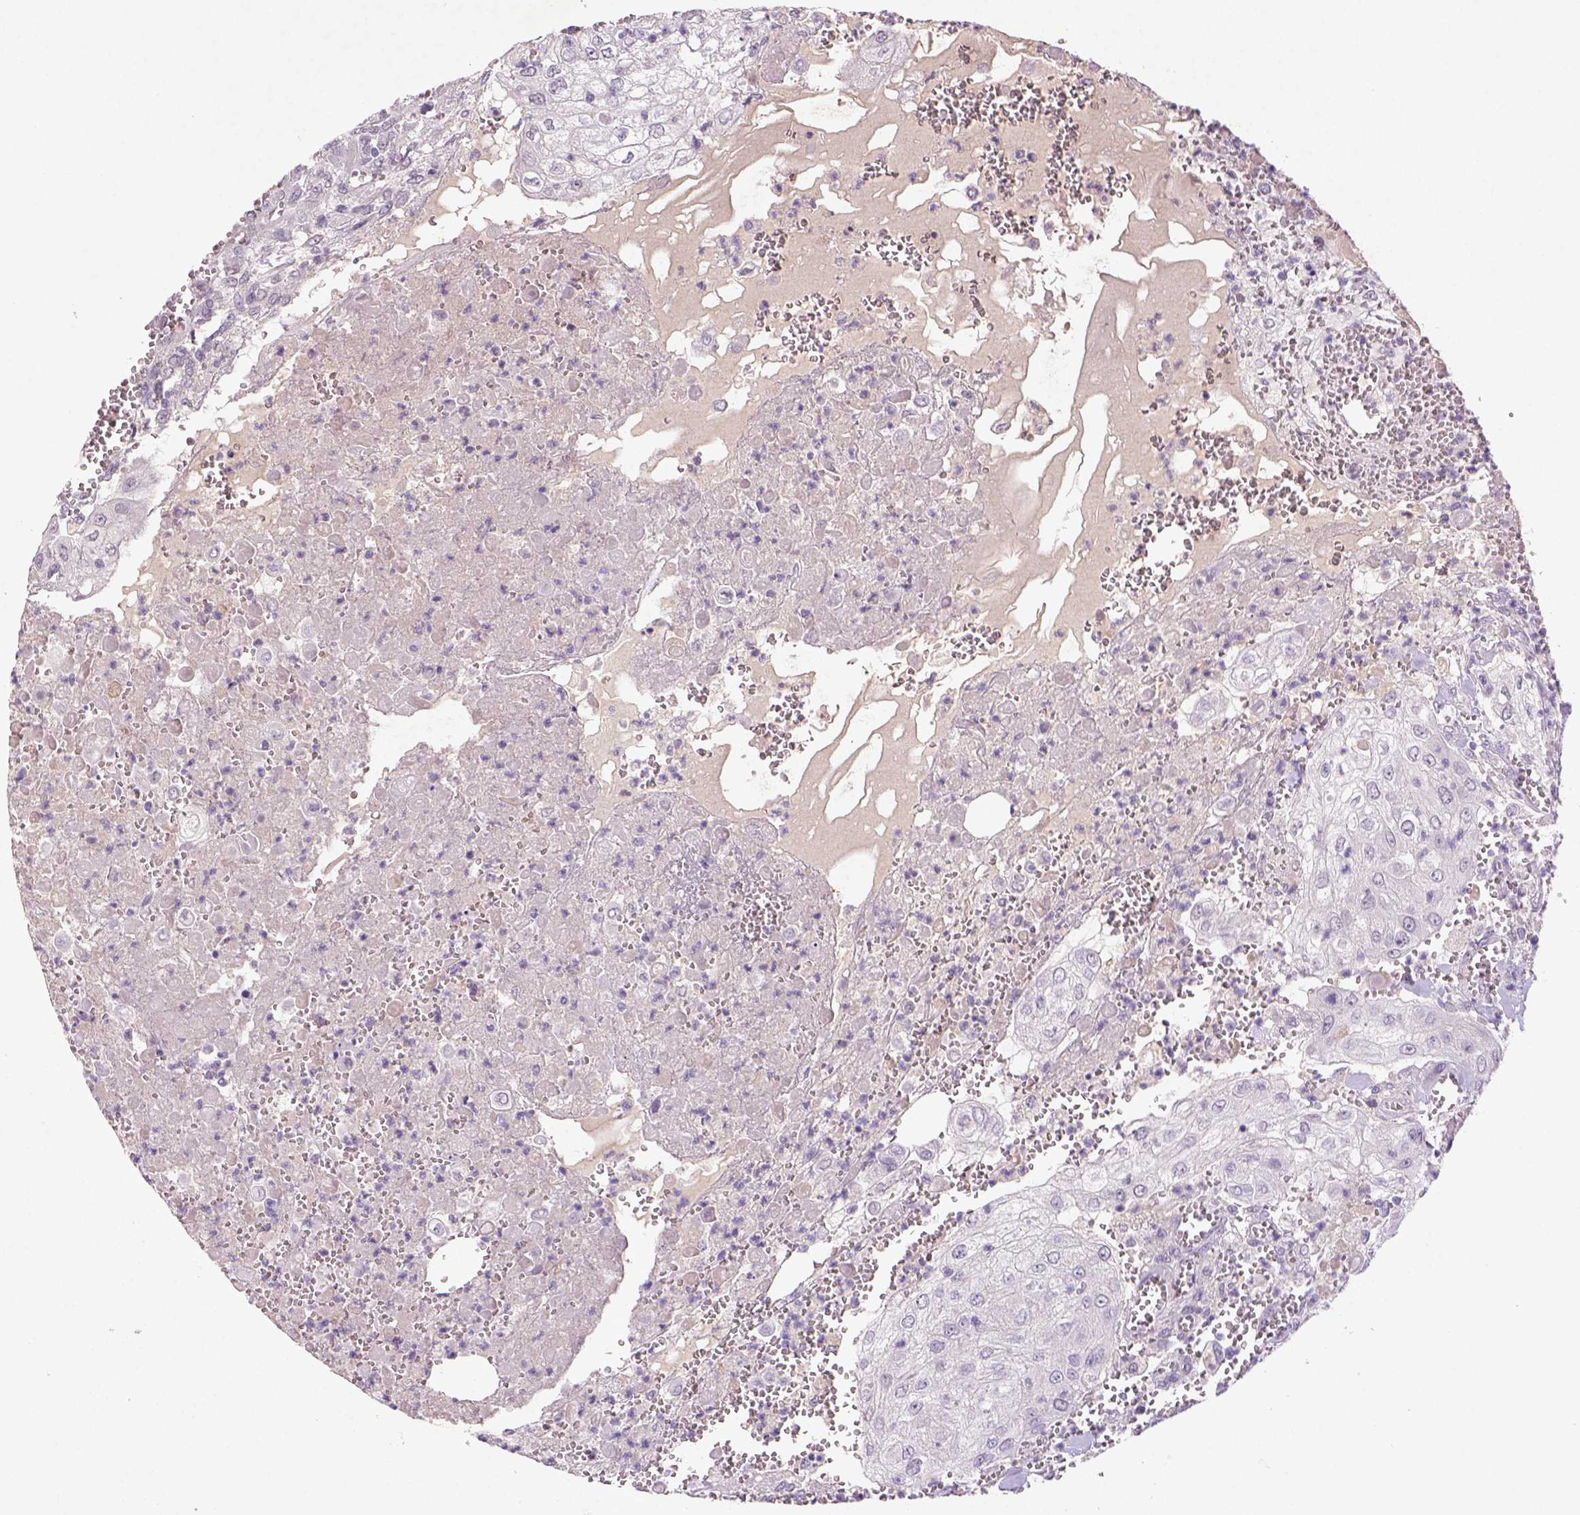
{"staining": {"intensity": "negative", "quantity": "none", "location": "none"}, "tissue": "urothelial cancer", "cell_type": "Tumor cells", "image_type": "cancer", "snomed": [{"axis": "morphology", "description": "Urothelial carcinoma, High grade"}, {"axis": "topography", "description": "Urinary bladder"}], "caption": "An image of human urothelial cancer is negative for staining in tumor cells.", "gene": "NLGN2", "patient": {"sex": "male", "age": 62}}